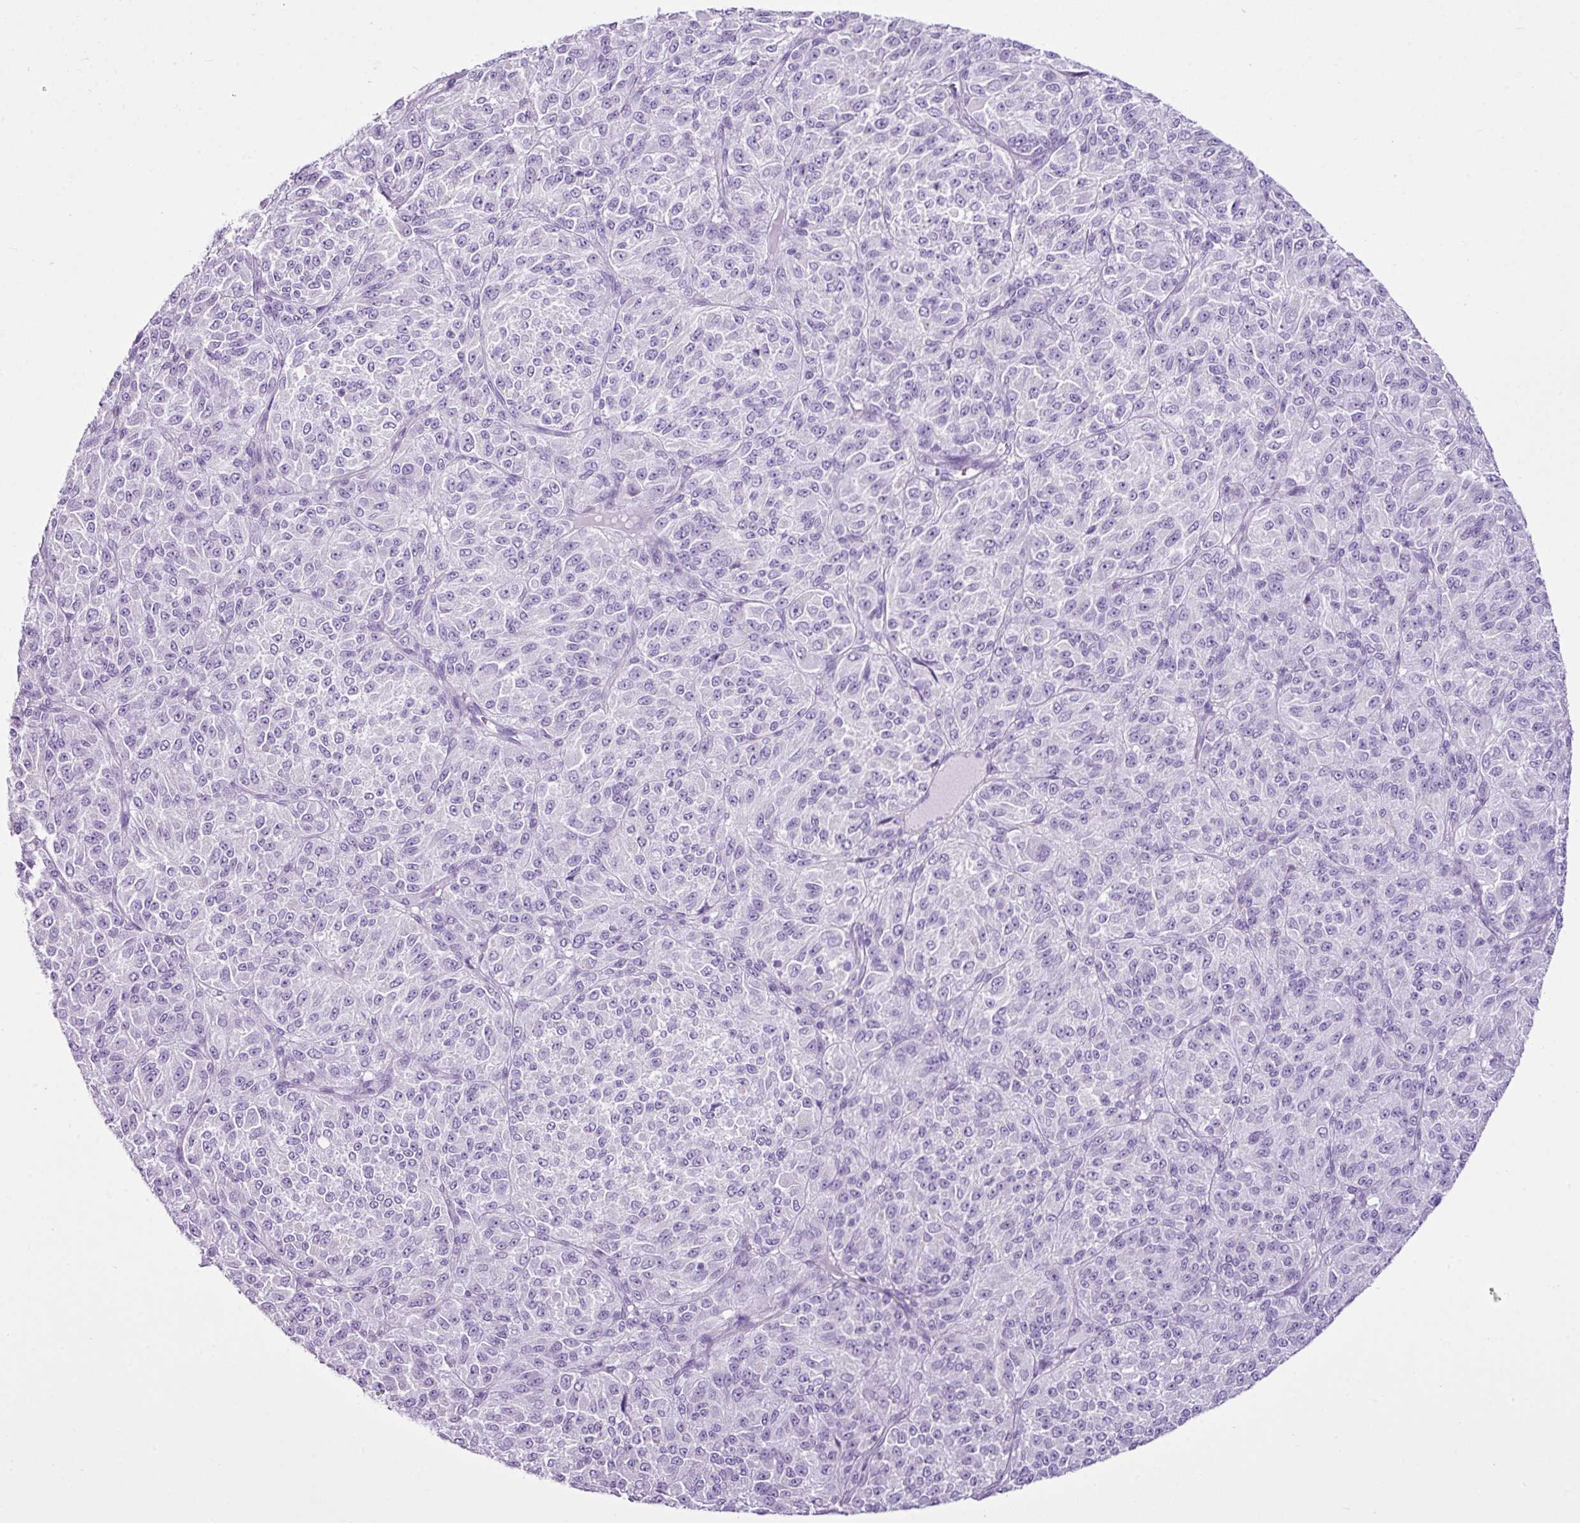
{"staining": {"intensity": "negative", "quantity": "none", "location": "none"}, "tissue": "melanoma", "cell_type": "Tumor cells", "image_type": "cancer", "snomed": [{"axis": "morphology", "description": "Malignant melanoma, Metastatic site"}, {"axis": "topography", "description": "Brain"}], "caption": "Tumor cells are negative for protein expression in human melanoma. The staining is performed using DAB (3,3'-diaminobenzidine) brown chromogen with nuclei counter-stained in using hematoxylin.", "gene": "LILRB4", "patient": {"sex": "female", "age": 56}}